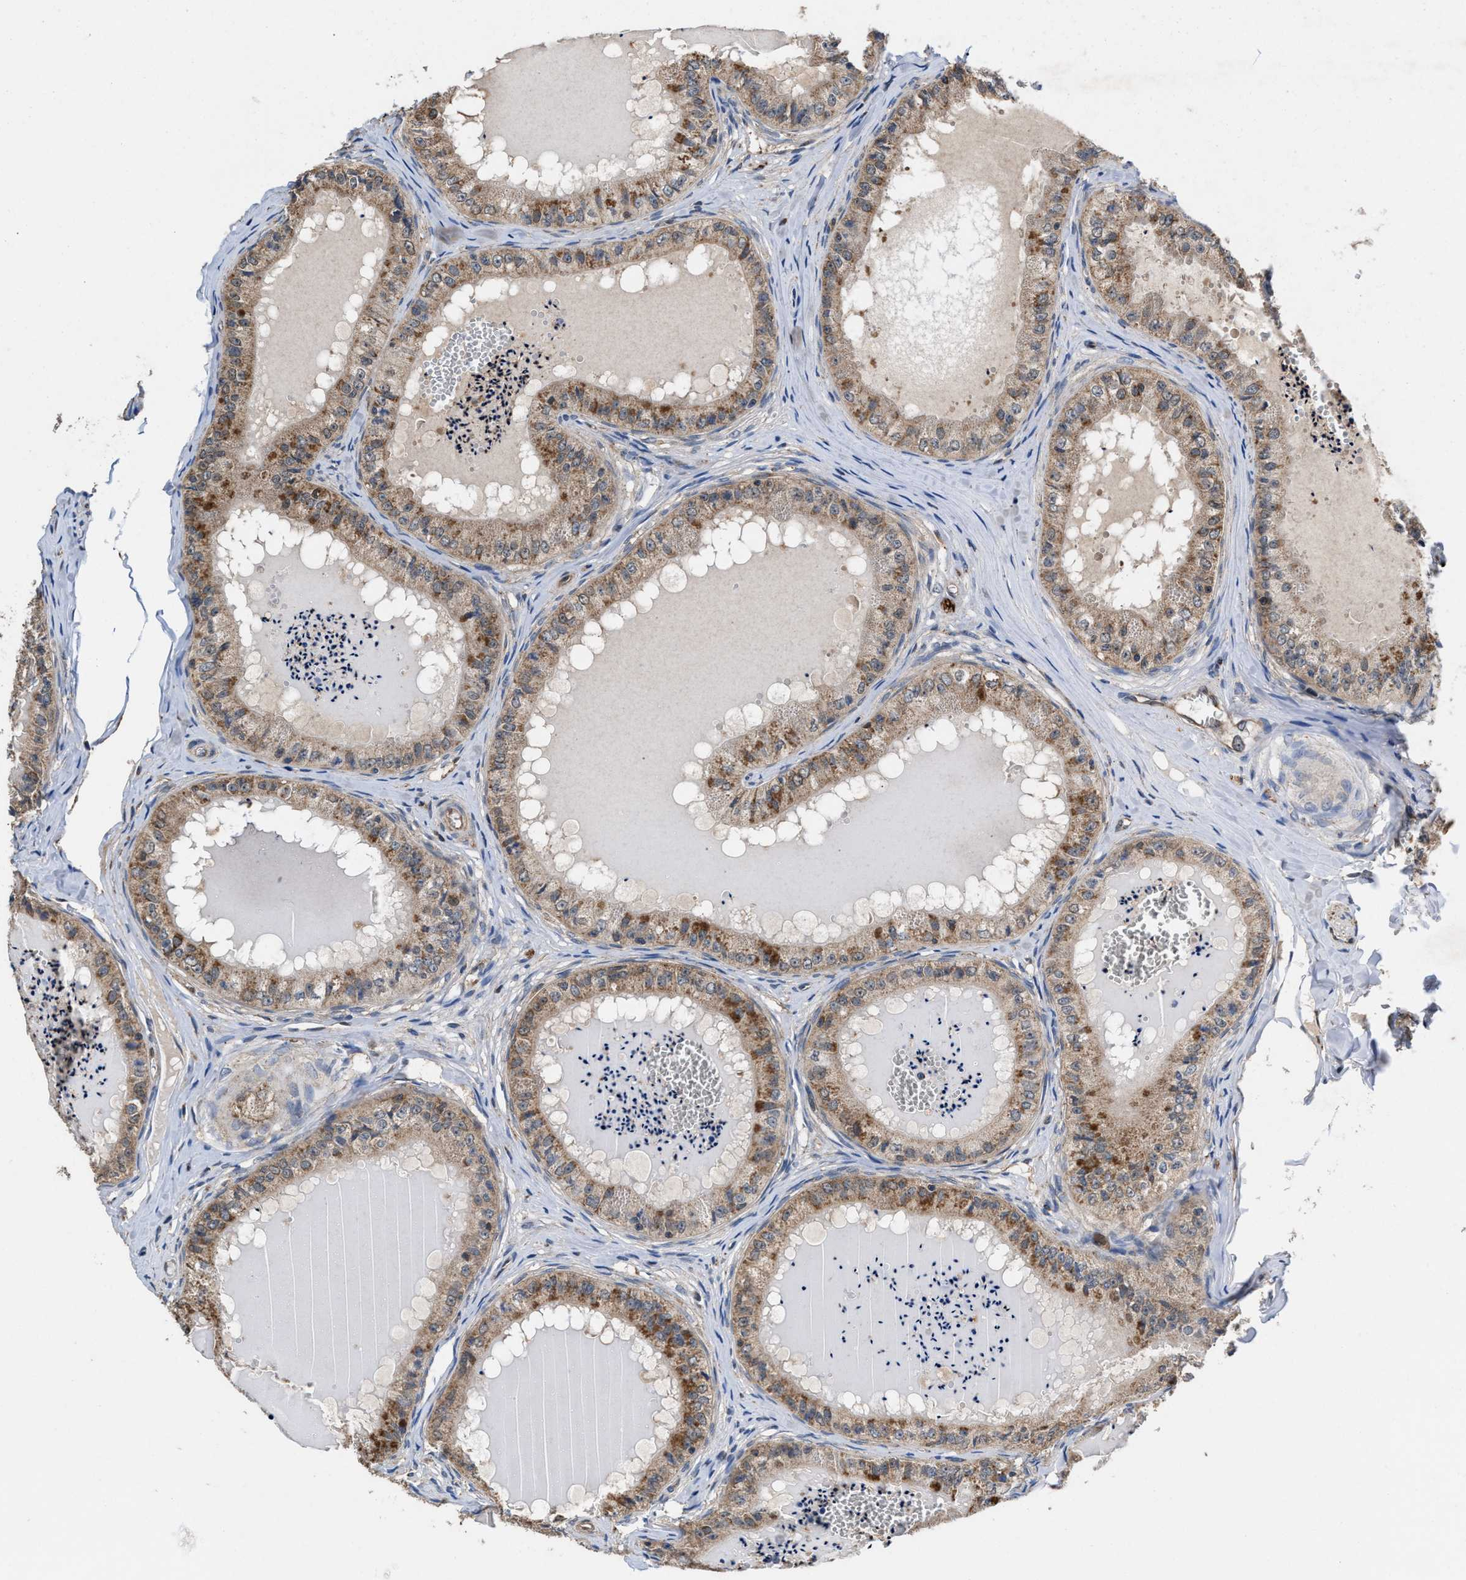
{"staining": {"intensity": "moderate", "quantity": ">75%", "location": "cytoplasmic/membranous"}, "tissue": "epididymis", "cell_type": "Glandular cells", "image_type": "normal", "snomed": [{"axis": "morphology", "description": "Normal tissue, NOS"}, {"axis": "topography", "description": "Epididymis"}], "caption": "A brown stain highlights moderate cytoplasmic/membranous expression of a protein in glandular cells of unremarkable epididymis. The protein of interest is shown in brown color, while the nuclei are stained blue.", "gene": "ACLY", "patient": {"sex": "male", "age": 31}}